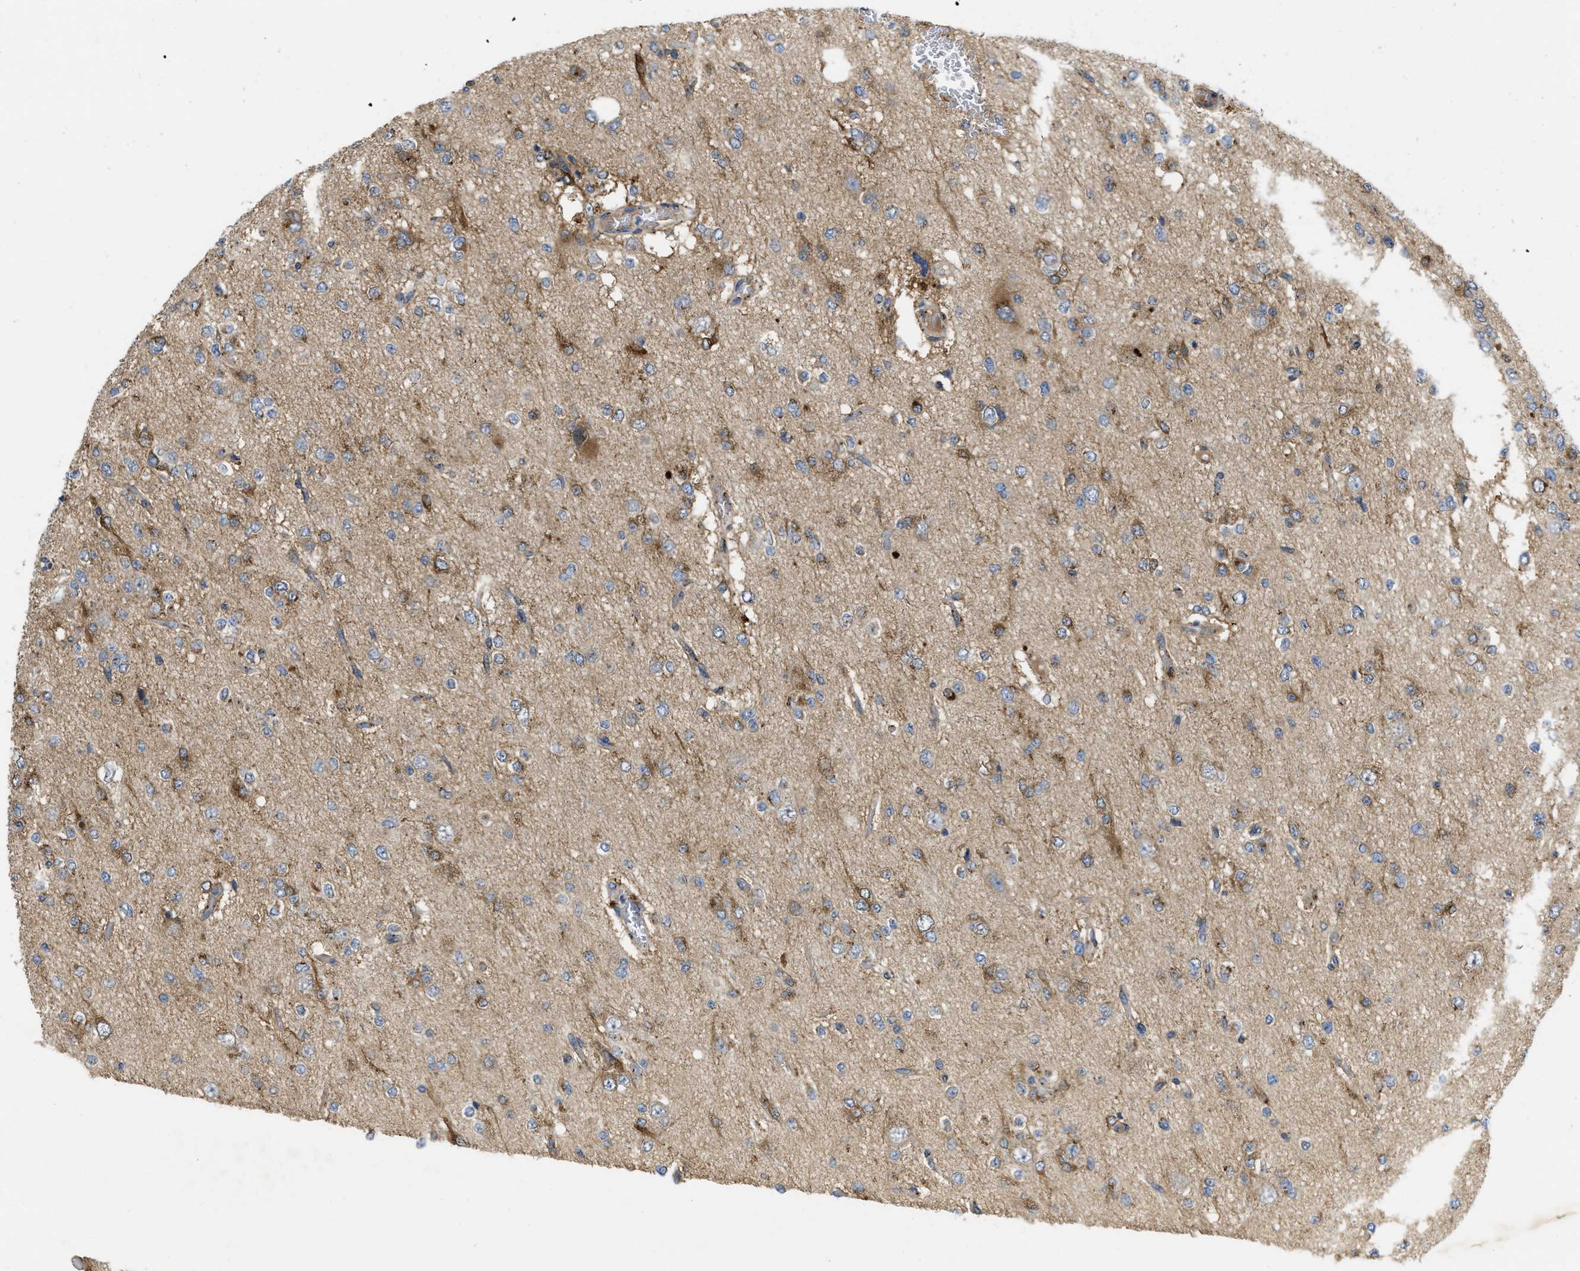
{"staining": {"intensity": "weak", "quantity": "<25%", "location": "cytoplasmic/membranous"}, "tissue": "glioma", "cell_type": "Tumor cells", "image_type": "cancer", "snomed": [{"axis": "morphology", "description": "Glioma, malignant, Low grade"}, {"axis": "topography", "description": "Brain"}], "caption": "This histopathology image is of glioma stained with immunohistochemistry (IHC) to label a protein in brown with the nuclei are counter-stained blue. There is no positivity in tumor cells. (Stains: DAB (3,3'-diaminobenzidine) immunohistochemistry (IHC) with hematoxylin counter stain, Microscopy: brightfield microscopy at high magnification).", "gene": "ZNF70", "patient": {"sex": "male", "age": 38}}